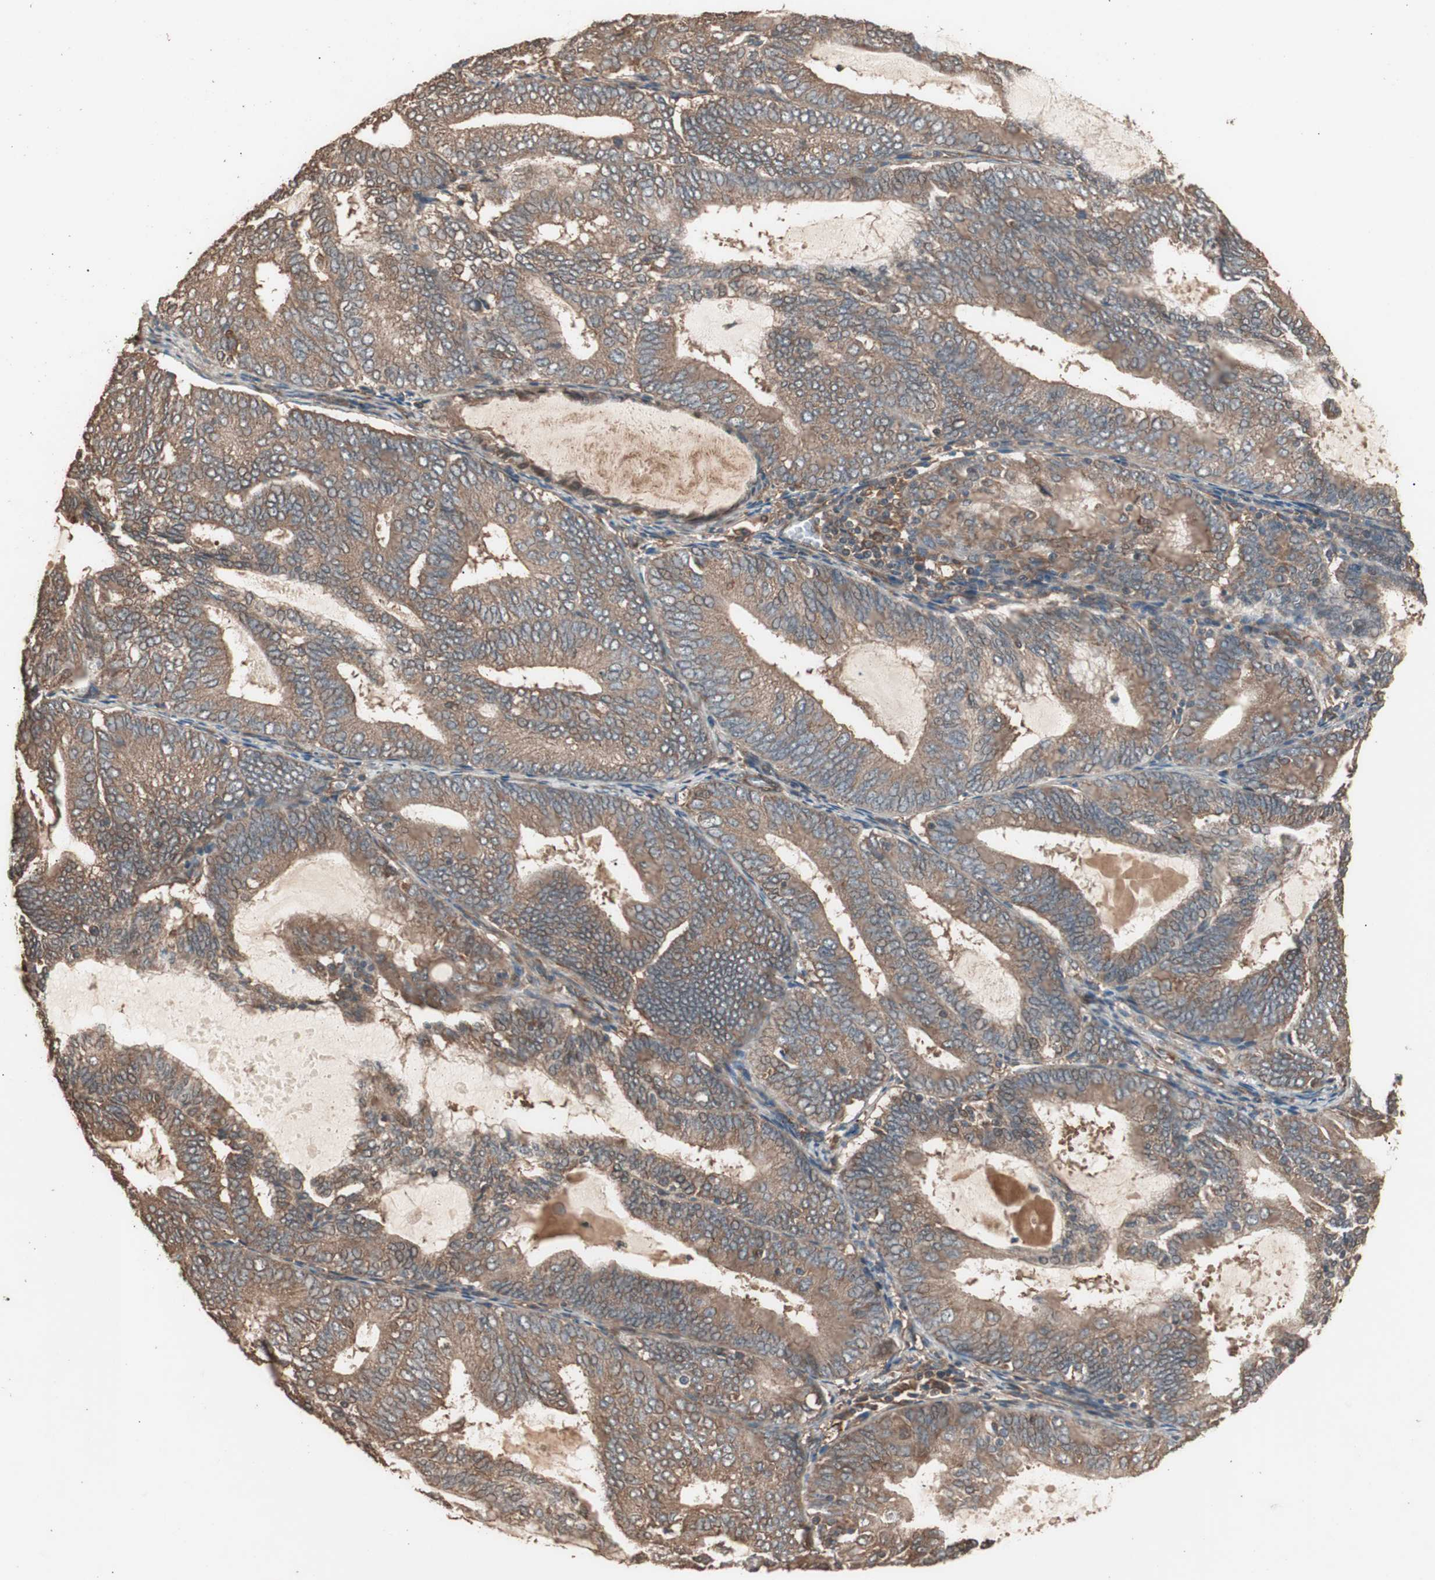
{"staining": {"intensity": "moderate", "quantity": ">75%", "location": "cytoplasmic/membranous"}, "tissue": "endometrial cancer", "cell_type": "Tumor cells", "image_type": "cancer", "snomed": [{"axis": "morphology", "description": "Adenocarcinoma, NOS"}, {"axis": "topography", "description": "Endometrium"}], "caption": "Immunohistochemical staining of human endometrial cancer (adenocarcinoma) reveals medium levels of moderate cytoplasmic/membranous protein expression in about >75% of tumor cells.", "gene": "CCN4", "patient": {"sex": "female", "age": 81}}